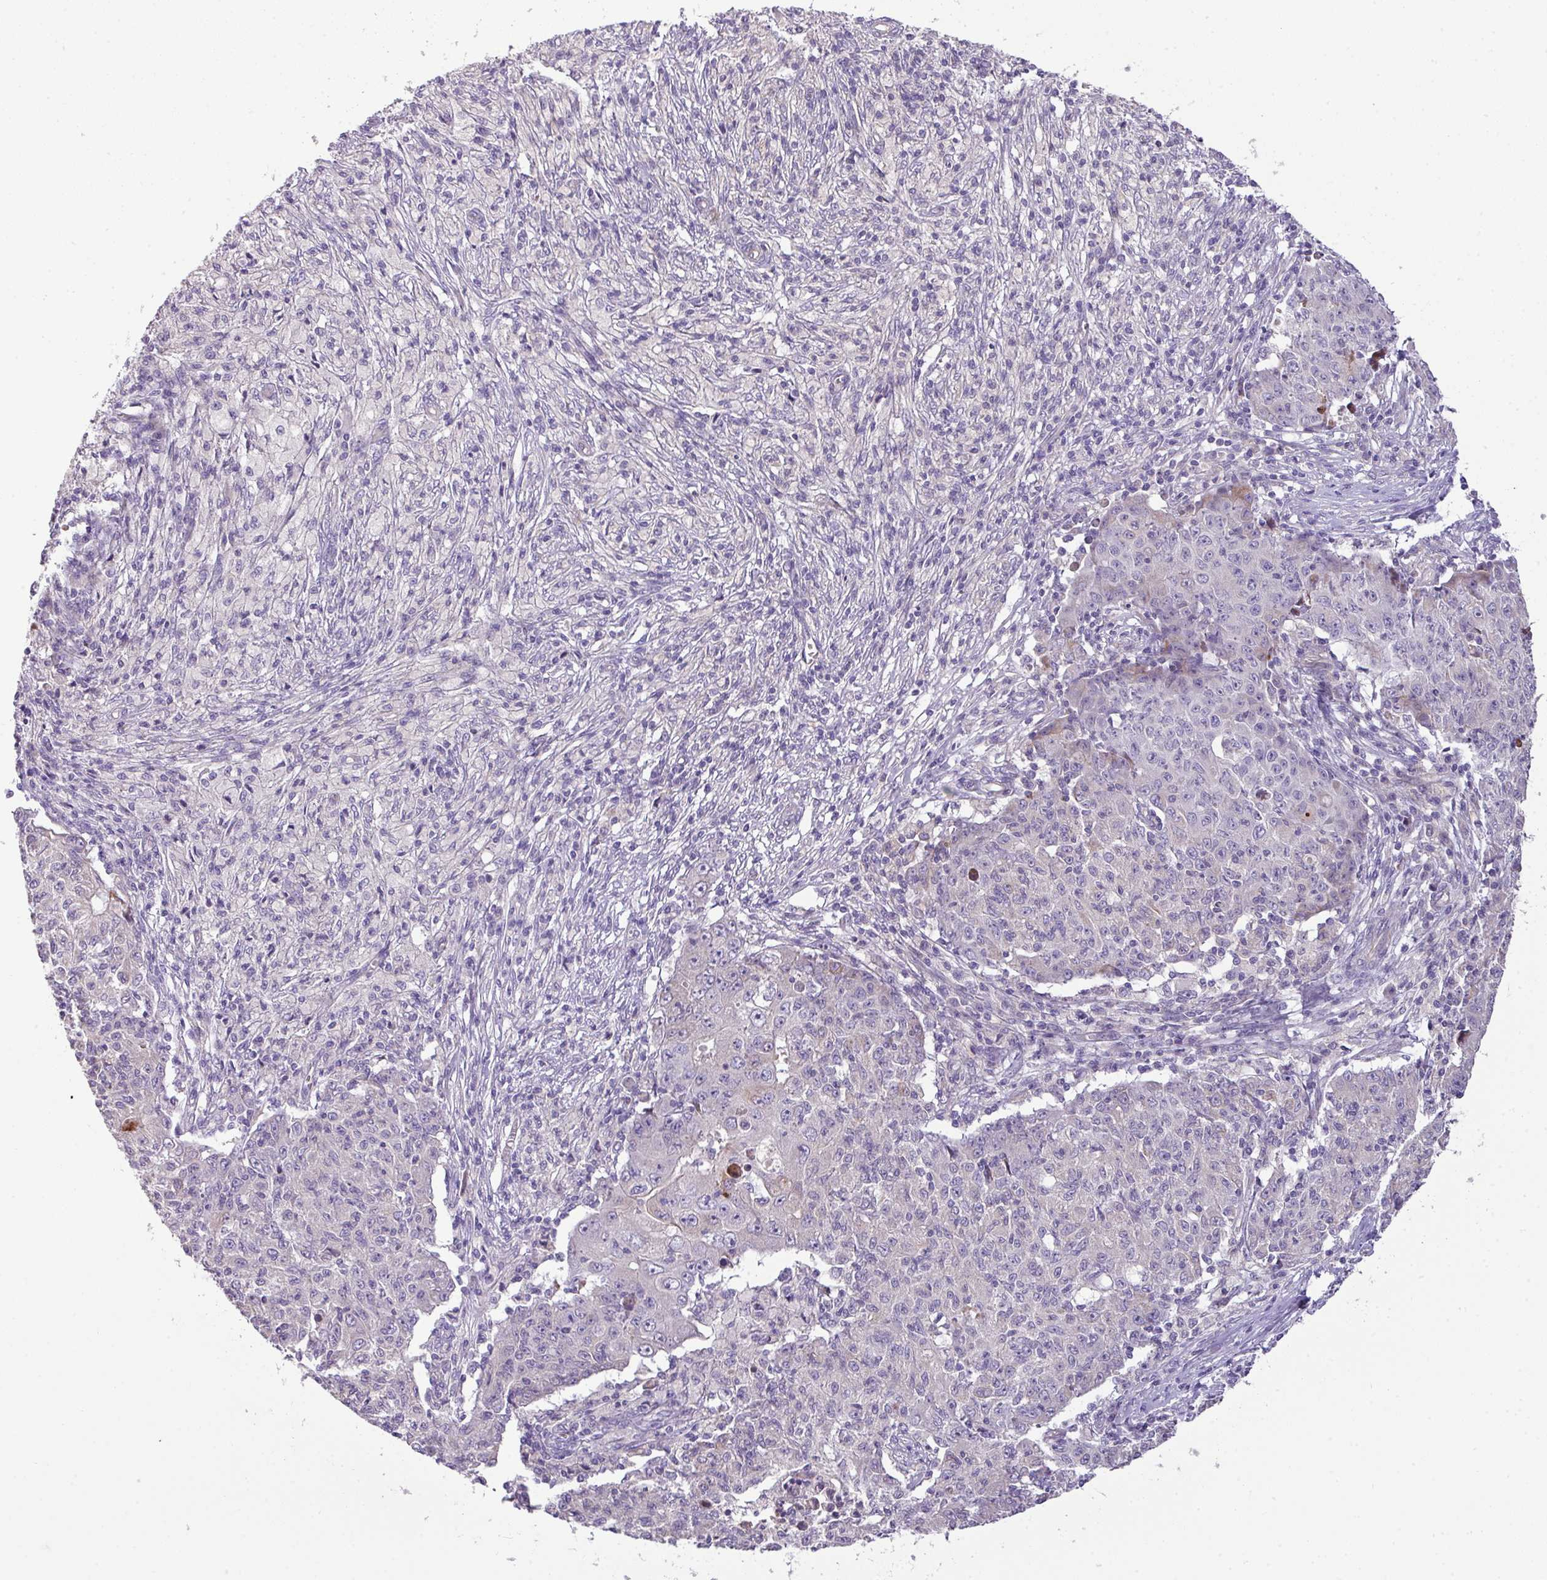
{"staining": {"intensity": "negative", "quantity": "none", "location": "none"}, "tissue": "ovarian cancer", "cell_type": "Tumor cells", "image_type": "cancer", "snomed": [{"axis": "morphology", "description": "Carcinoma, endometroid"}, {"axis": "topography", "description": "Ovary"}], "caption": "Protein analysis of ovarian endometroid carcinoma shows no significant positivity in tumor cells.", "gene": "PIK3R5", "patient": {"sex": "female", "age": 42}}